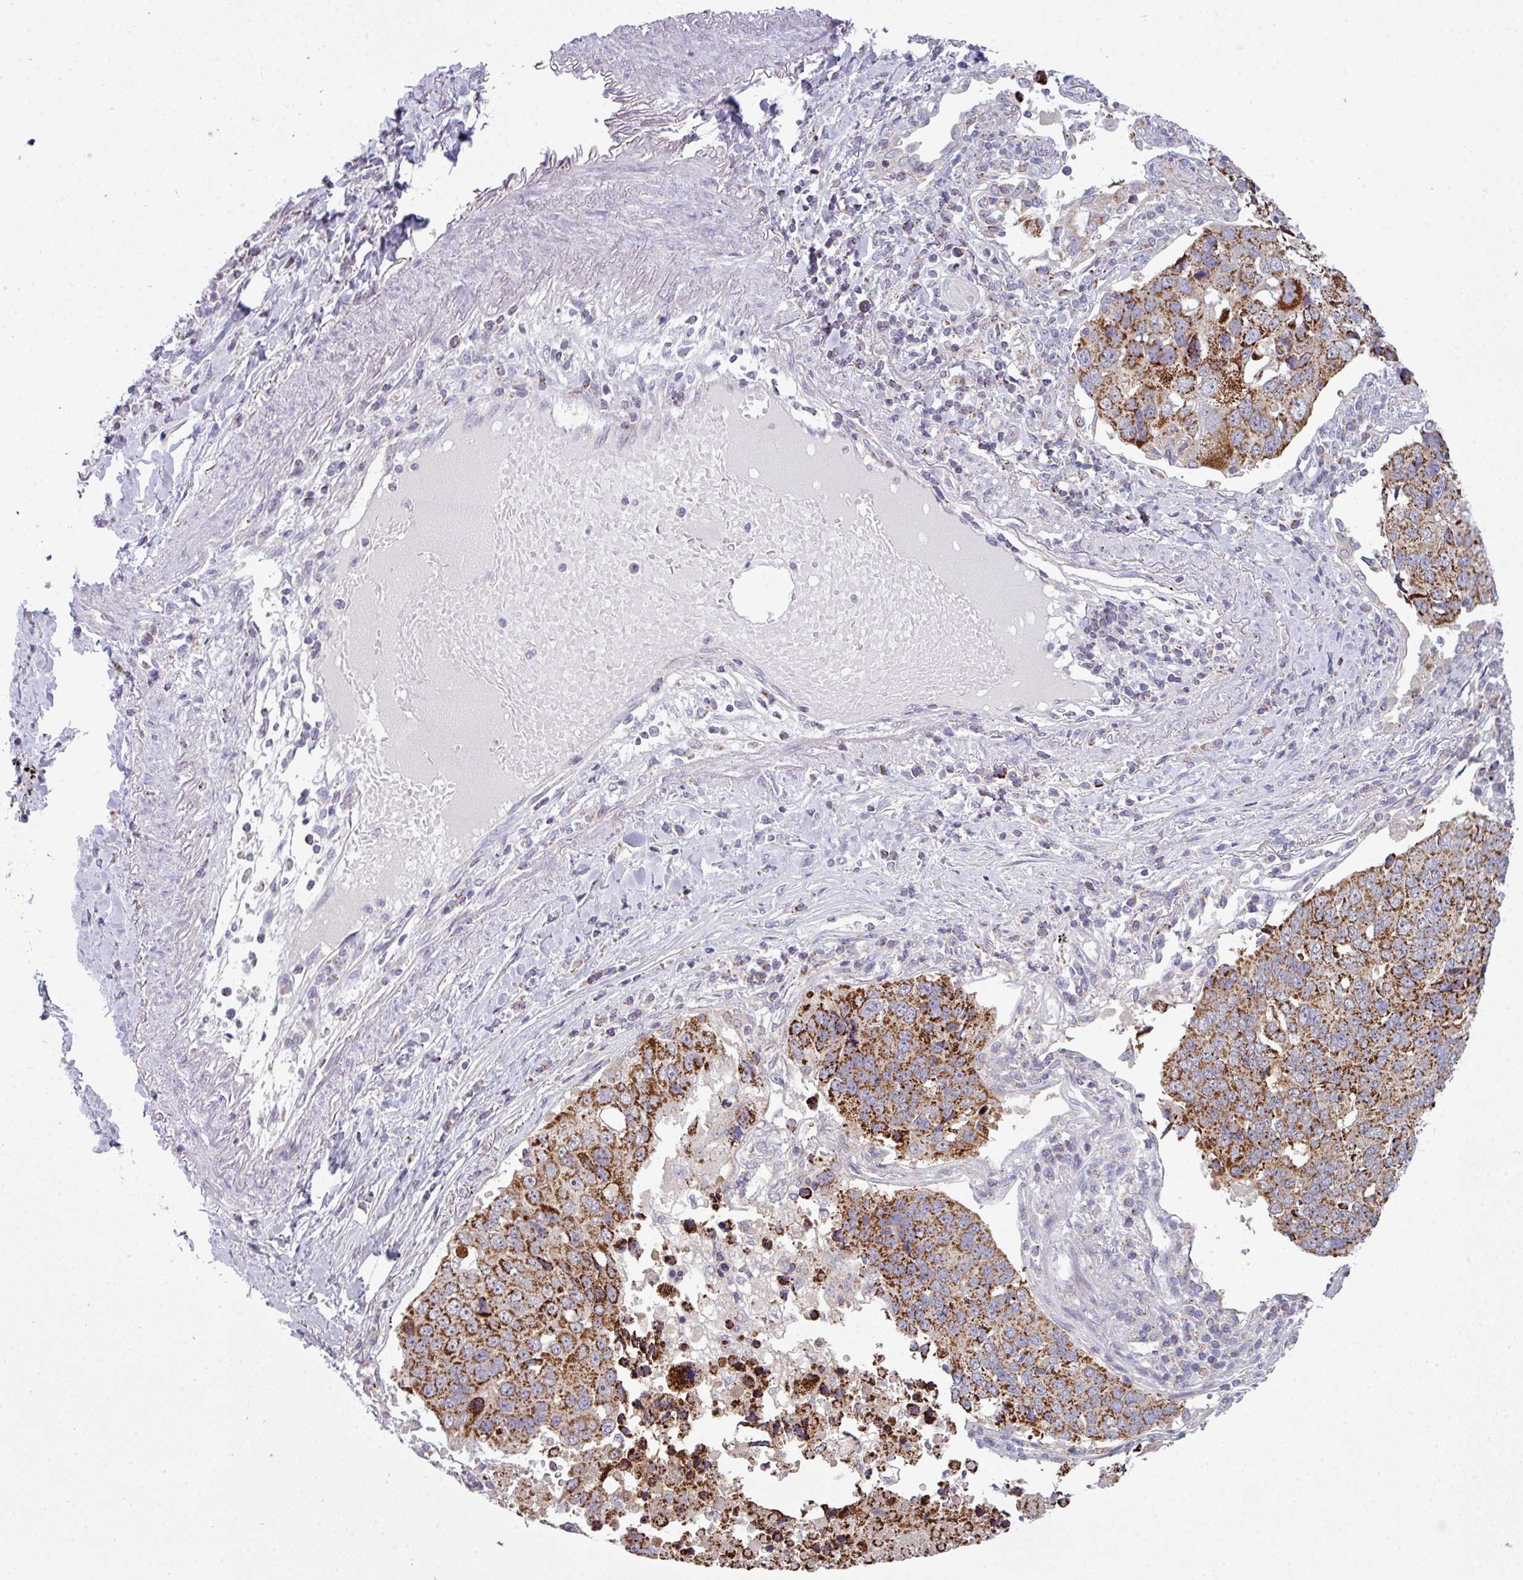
{"staining": {"intensity": "strong", "quantity": ">75%", "location": "cytoplasmic/membranous"}, "tissue": "lung cancer", "cell_type": "Tumor cells", "image_type": "cancer", "snomed": [{"axis": "morphology", "description": "Squamous cell carcinoma, NOS"}, {"axis": "topography", "description": "Lung"}], "caption": "Tumor cells demonstrate high levels of strong cytoplasmic/membranous staining in about >75% of cells in human lung squamous cell carcinoma.", "gene": "ZNF615", "patient": {"sex": "female", "age": 66}}